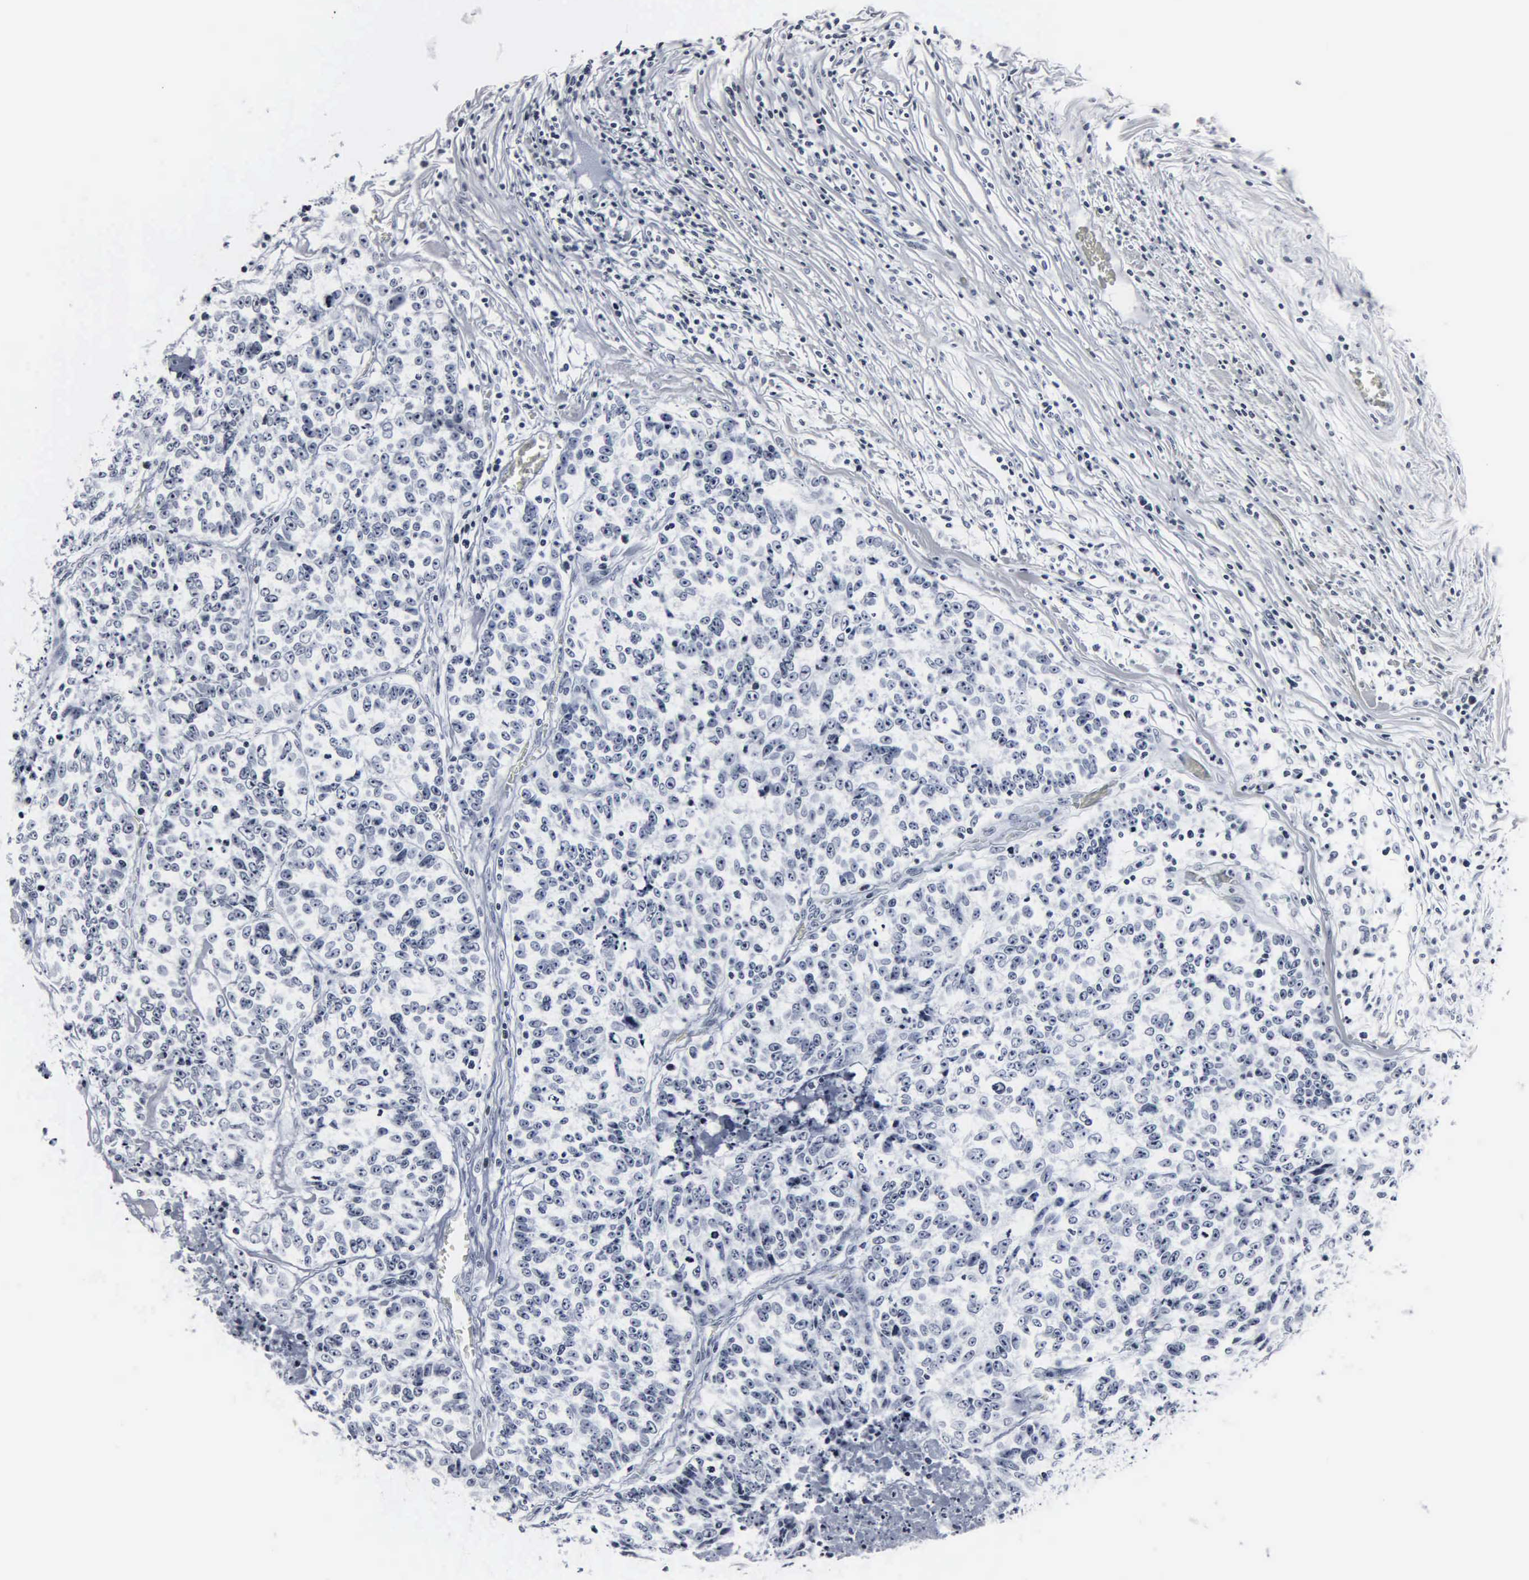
{"staining": {"intensity": "negative", "quantity": "none", "location": "none"}, "tissue": "colorectal cancer", "cell_type": "Tumor cells", "image_type": "cancer", "snomed": [{"axis": "morphology", "description": "Adenocarcinoma, NOS"}, {"axis": "topography", "description": "Colon"}], "caption": "IHC histopathology image of colorectal cancer (adenocarcinoma) stained for a protein (brown), which displays no staining in tumor cells.", "gene": "DGCR2", "patient": {"sex": "female", "age": 53}}